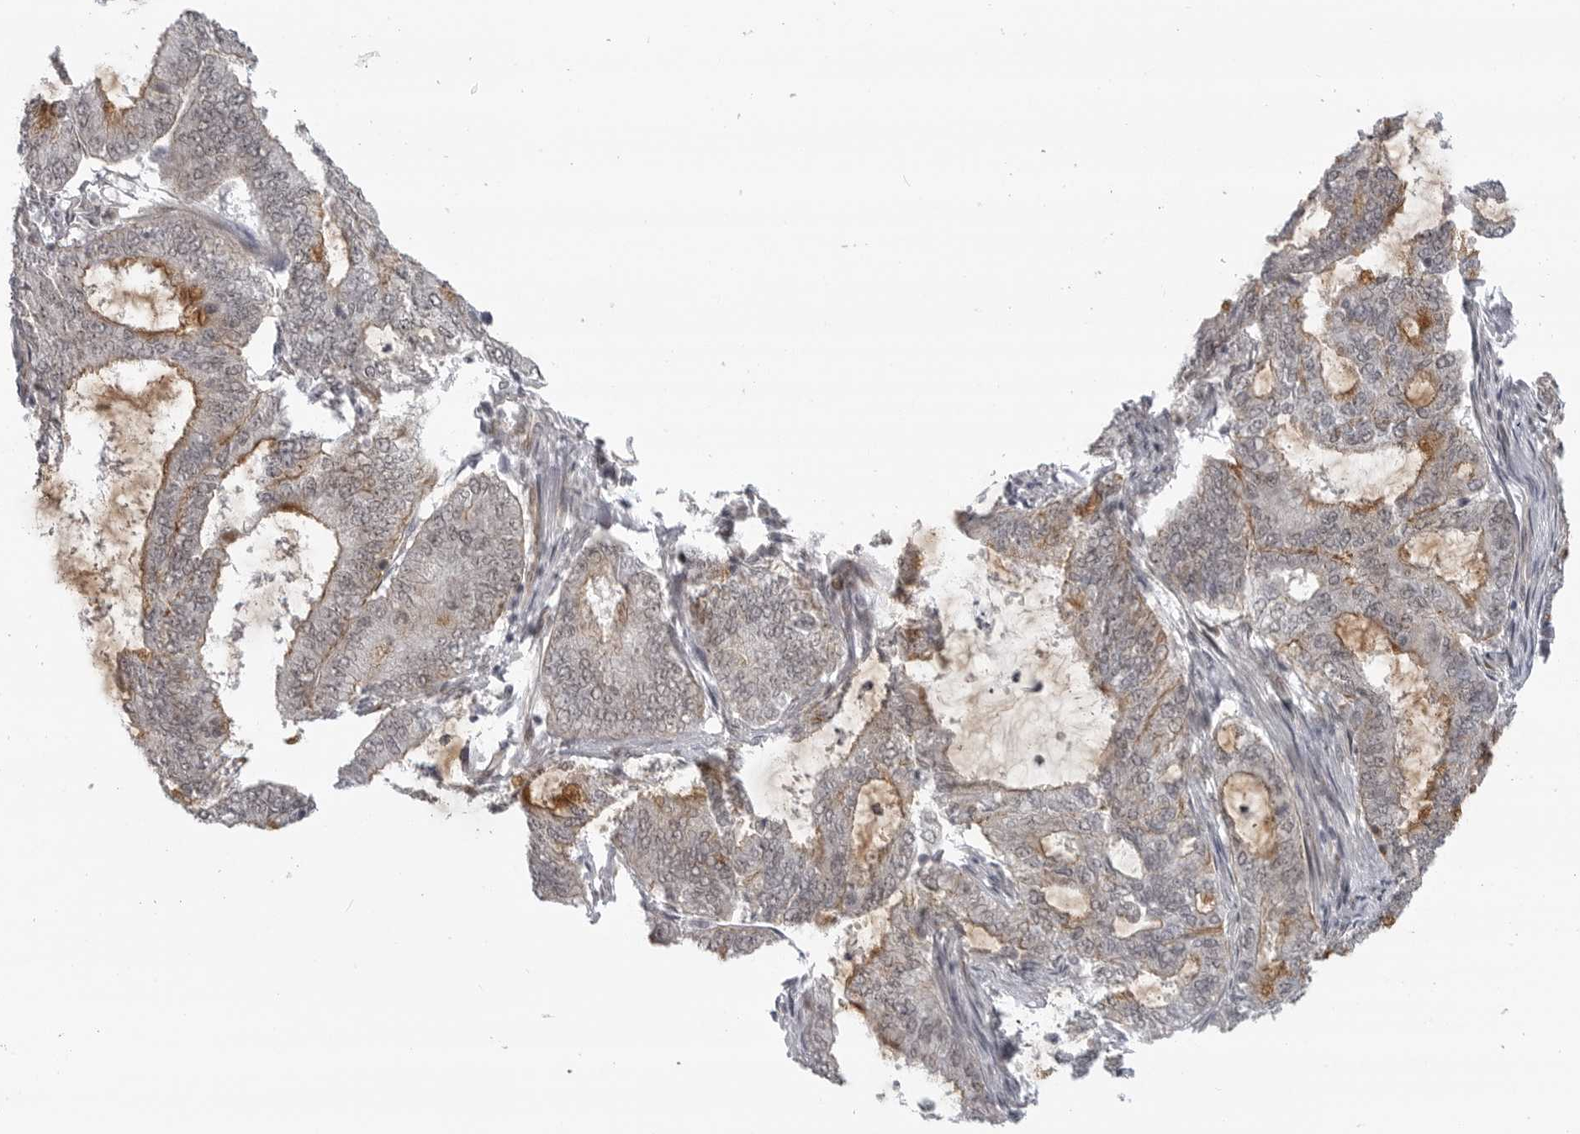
{"staining": {"intensity": "moderate", "quantity": "<25%", "location": "cytoplasmic/membranous"}, "tissue": "endometrial cancer", "cell_type": "Tumor cells", "image_type": "cancer", "snomed": [{"axis": "morphology", "description": "Adenocarcinoma, NOS"}, {"axis": "topography", "description": "Endometrium"}], "caption": "Moderate cytoplasmic/membranous protein expression is present in approximately <25% of tumor cells in endometrial cancer. (IHC, brightfield microscopy, high magnification).", "gene": "CEP295NL", "patient": {"sex": "female", "age": 49}}